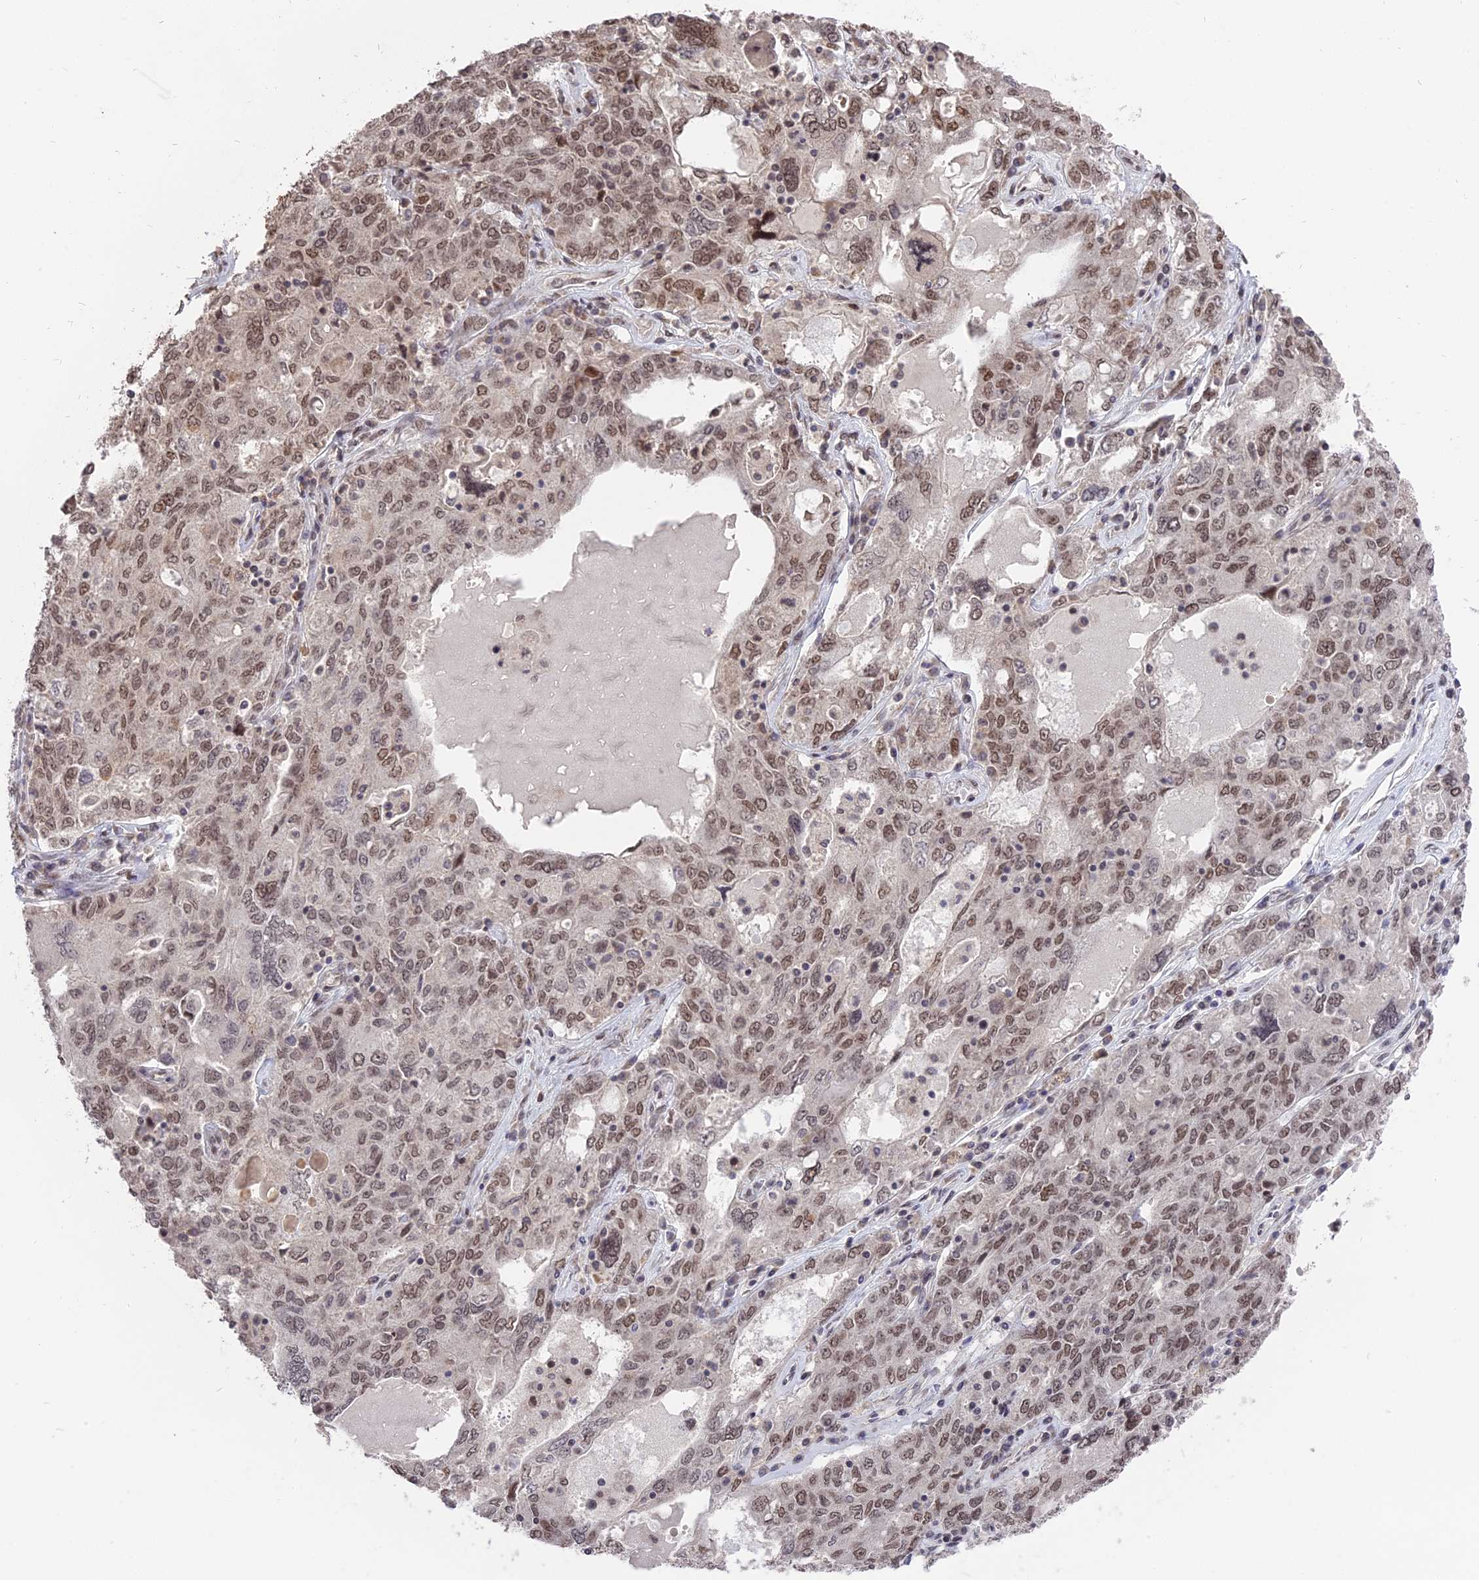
{"staining": {"intensity": "moderate", "quantity": ">75%", "location": "nuclear"}, "tissue": "ovarian cancer", "cell_type": "Tumor cells", "image_type": "cancer", "snomed": [{"axis": "morphology", "description": "Carcinoma, endometroid"}, {"axis": "topography", "description": "Ovary"}], "caption": "Endometroid carcinoma (ovarian) tissue exhibits moderate nuclear positivity in approximately >75% of tumor cells", "gene": "NR1H3", "patient": {"sex": "female", "age": 62}}